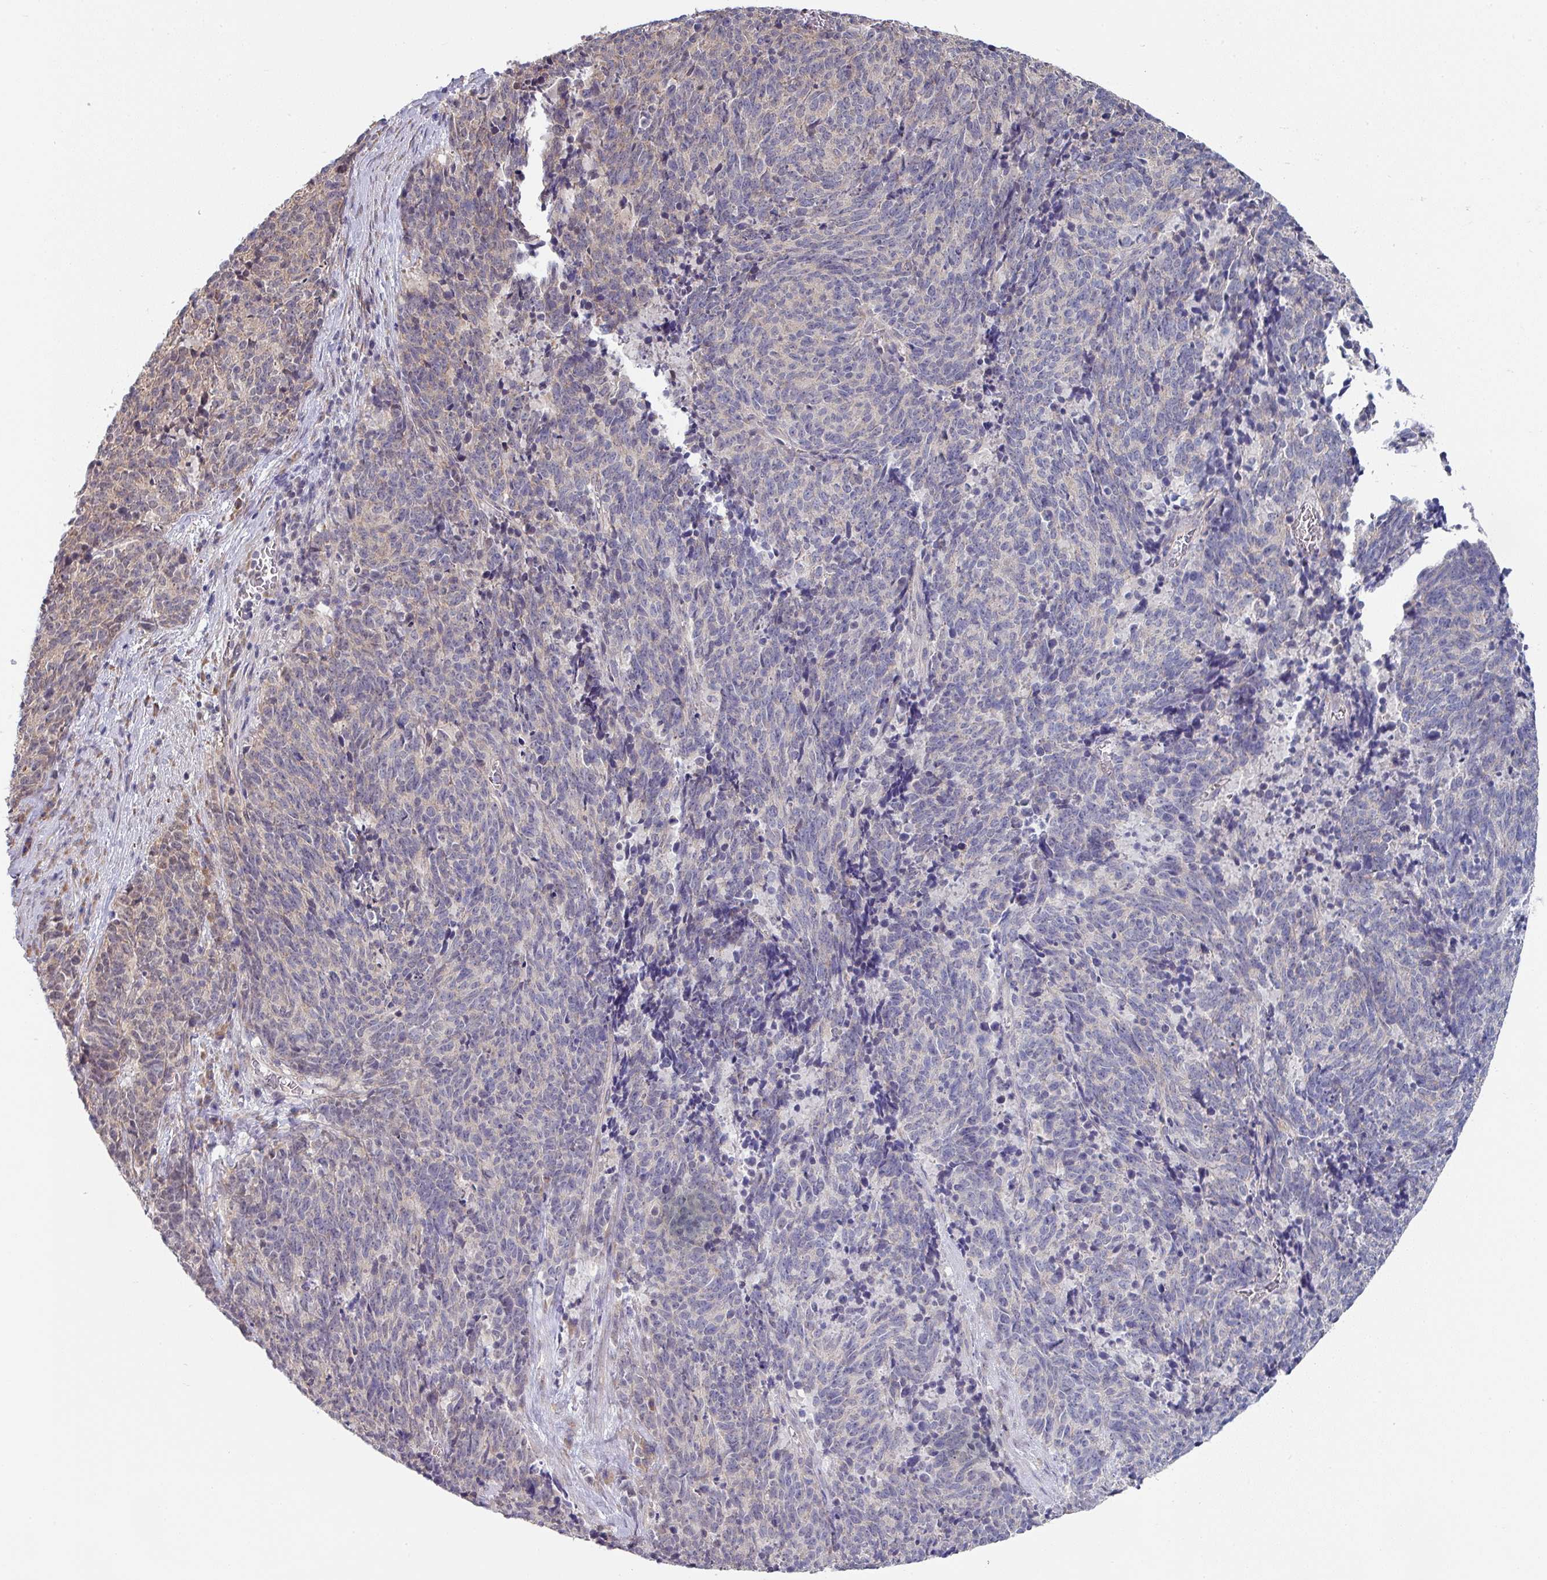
{"staining": {"intensity": "negative", "quantity": "none", "location": "none"}, "tissue": "cervical cancer", "cell_type": "Tumor cells", "image_type": "cancer", "snomed": [{"axis": "morphology", "description": "Squamous cell carcinoma, NOS"}, {"axis": "topography", "description": "Cervix"}], "caption": "Tumor cells are negative for brown protein staining in cervical squamous cell carcinoma.", "gene": "TMED5", "patient": {"sex": "female", "age": 29}}